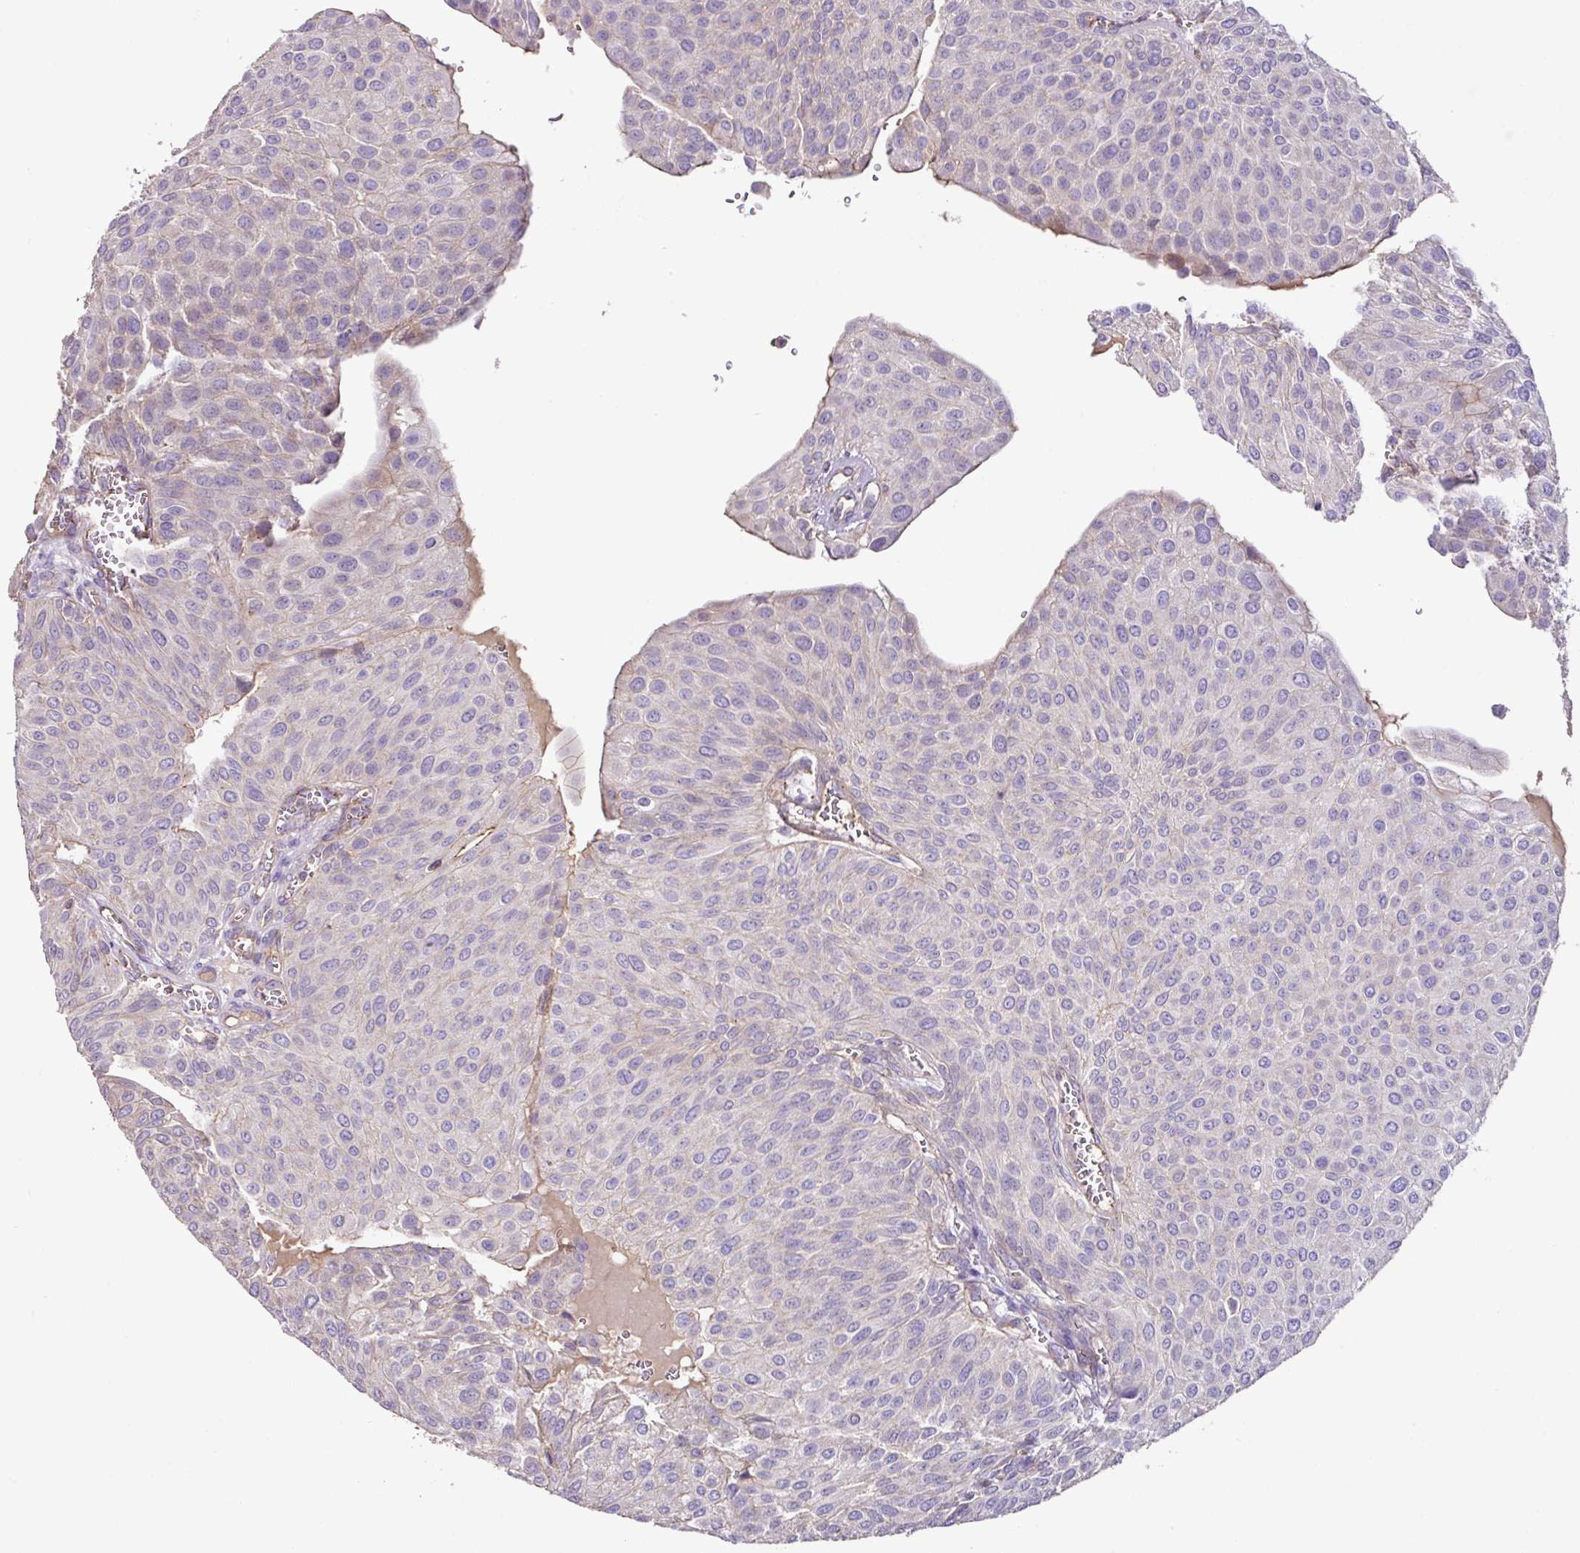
{"staining": {"intensity": "negative", "quantity": "none", "location": "none"}, "tissue": "urothelial cancer", "cell_type": "Tumor cells", "image_type": "cancer", "snomed": [{"axis": "morphology", "description": "Urothelial carcinoma, NOS"}, {"axis": "topography", "description": "Urinary bladder"}], "caption": "The micrograph displays no significant expression in tumor cells of urothelial cancer.", "gene": "AGR3", "patient": {"sex": "male", "age": 67}}